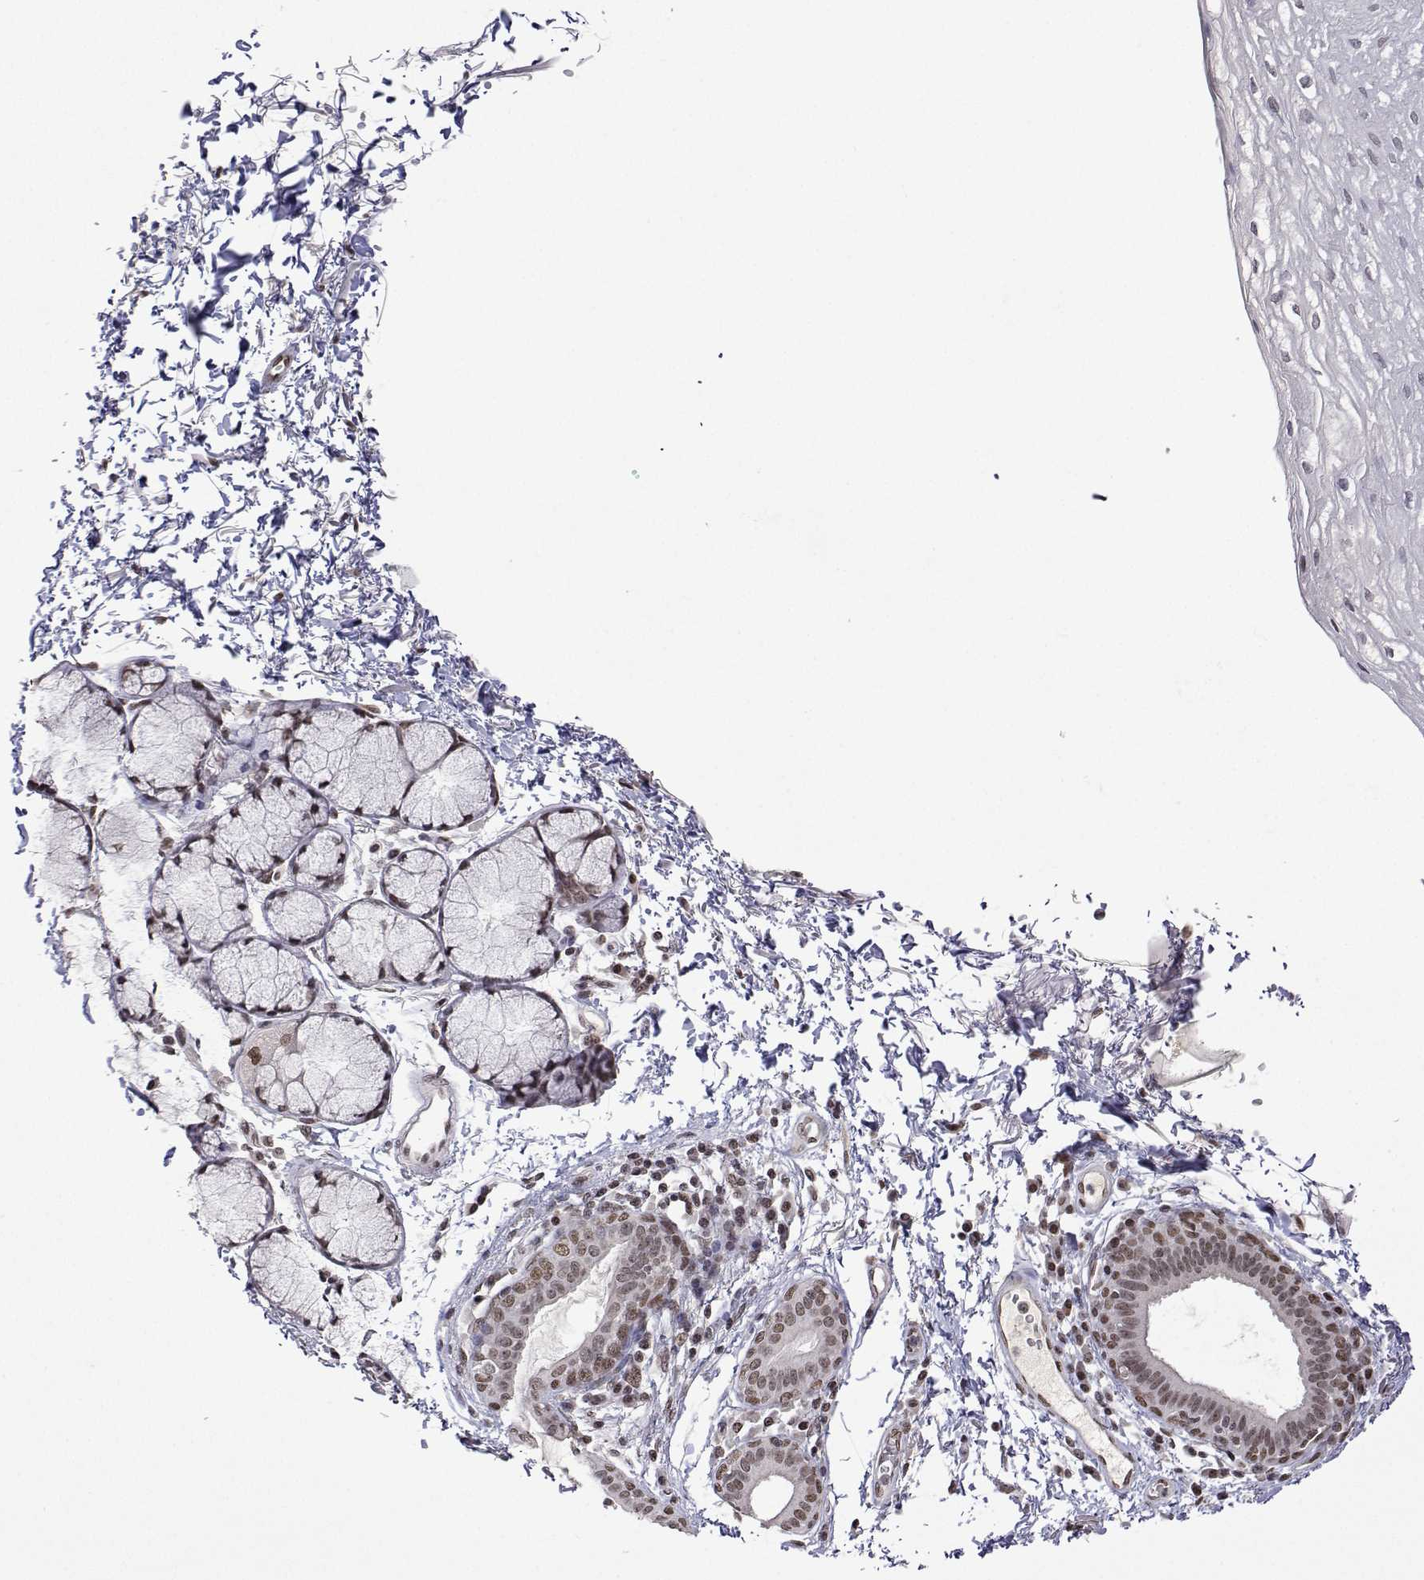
{"staining": {"intensity": "moderate", "quantity": "<25%", "location": "nuclear"}, "tissue": "esophagus", "cell_type": "Squamous epithelial cells", "image_type": "normal", "snomed": [{"axis": "morphology", "description": "Normal tissue, NOS"}, {"axis": "topography", "description": "Esophagus"}], "caption": "Immunohistochemical staining of benign esophagus shows <25% levels of moderate nuclear protein staining in approximately <25% of squamous epithelial cells.", "gene": "XPC", "patient": {"sex": "female", "age": 81}}